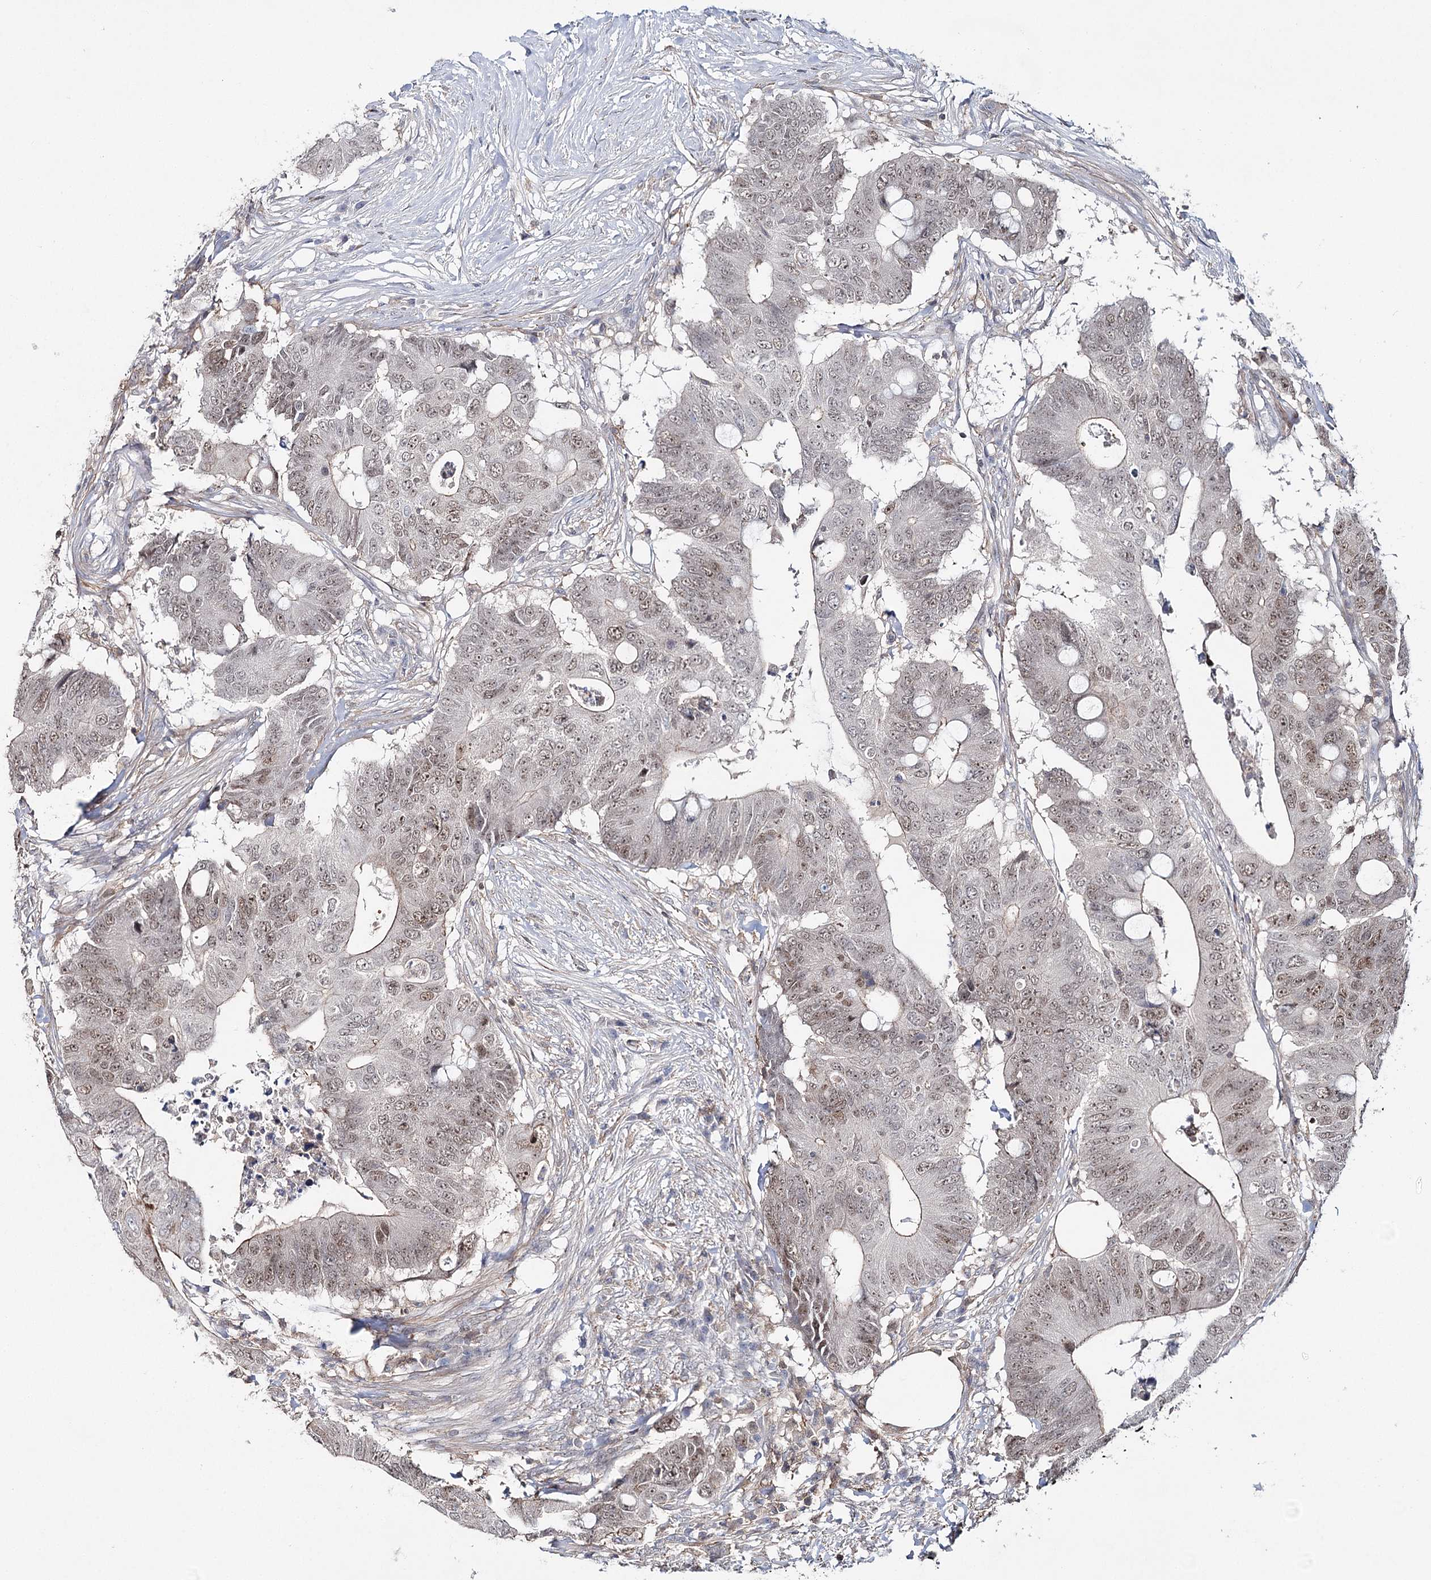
{"staining": {"intensity": "weak", "quantity": "25%-75%", "location": "nuclear"}, "tissue": "colorectal cancer", "cell_type": "Tumor cells", "image_type": "cancer", "snomed": [{"axis": "morphology", "description": "Adenocarcinoma, NOS"}, {"axis": "topography", "description": "Colon"}], "caption": "Approximately 25%-75% of tumor cells in human colorectal adenocarcinoma display weak nuclear protein expression as visualized by brown immunohistochemical staining.", "gene": "ZC3H8", "patient": {"sex": "male", "age": 71}}